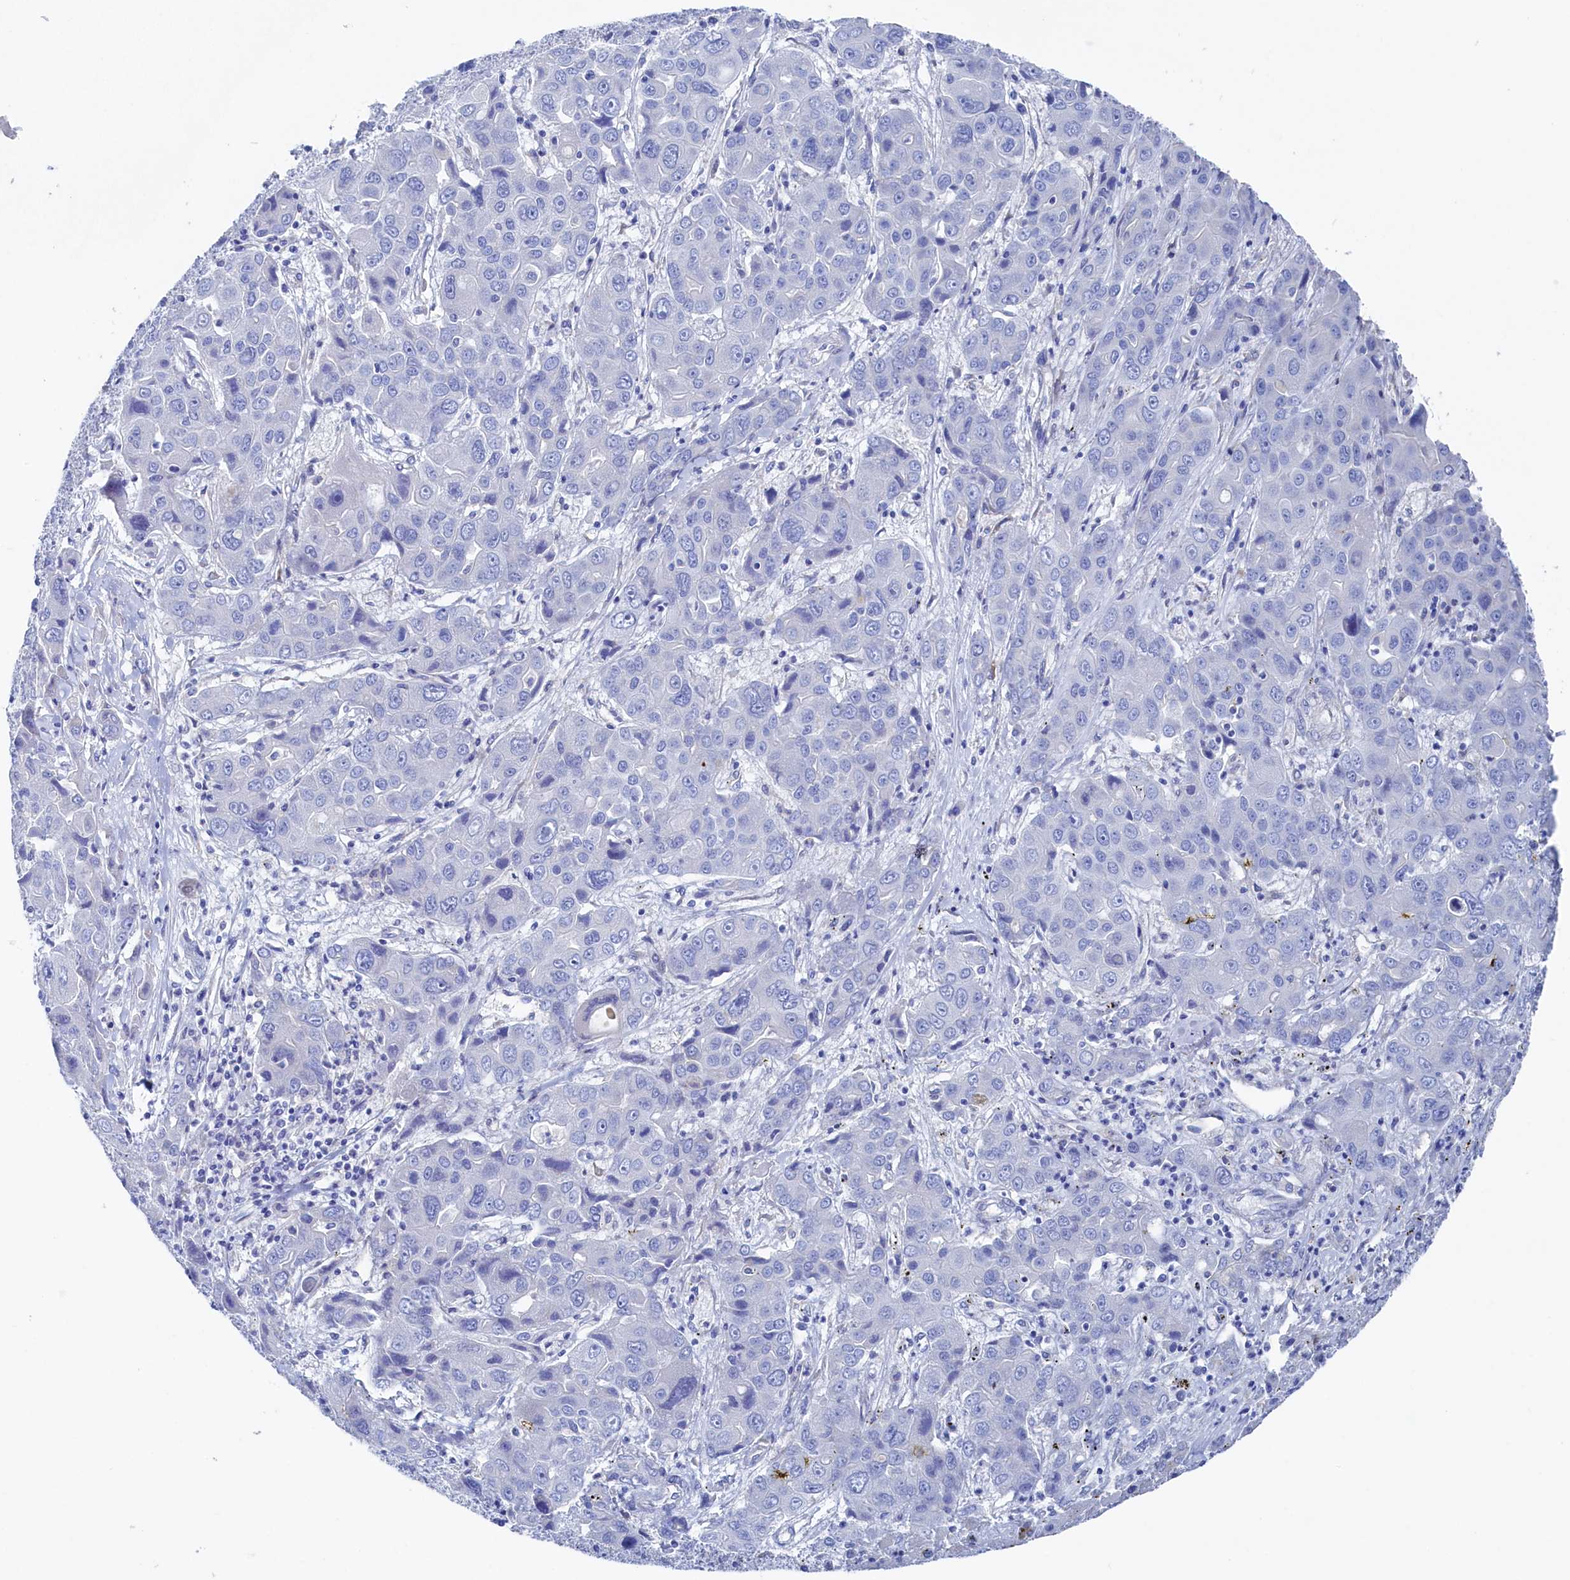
{"staining": {"intensity": "negative", "quantity": "none", "location": "none"}, "tissue": "liver cancer", "cell_type": "Tumor cells", "image_type": "cancer", "snomed": [{"axis": "morphology", "description": "Cholangiocarcinoma"}, {"axis": "topography", "description": "Liver"}], "caption": "Protein analysis of liver cancer demonstrates no significant positivity in tumor cells.", "gene": "TMOD2", "patient": {"sex": "male", "age": 67}}